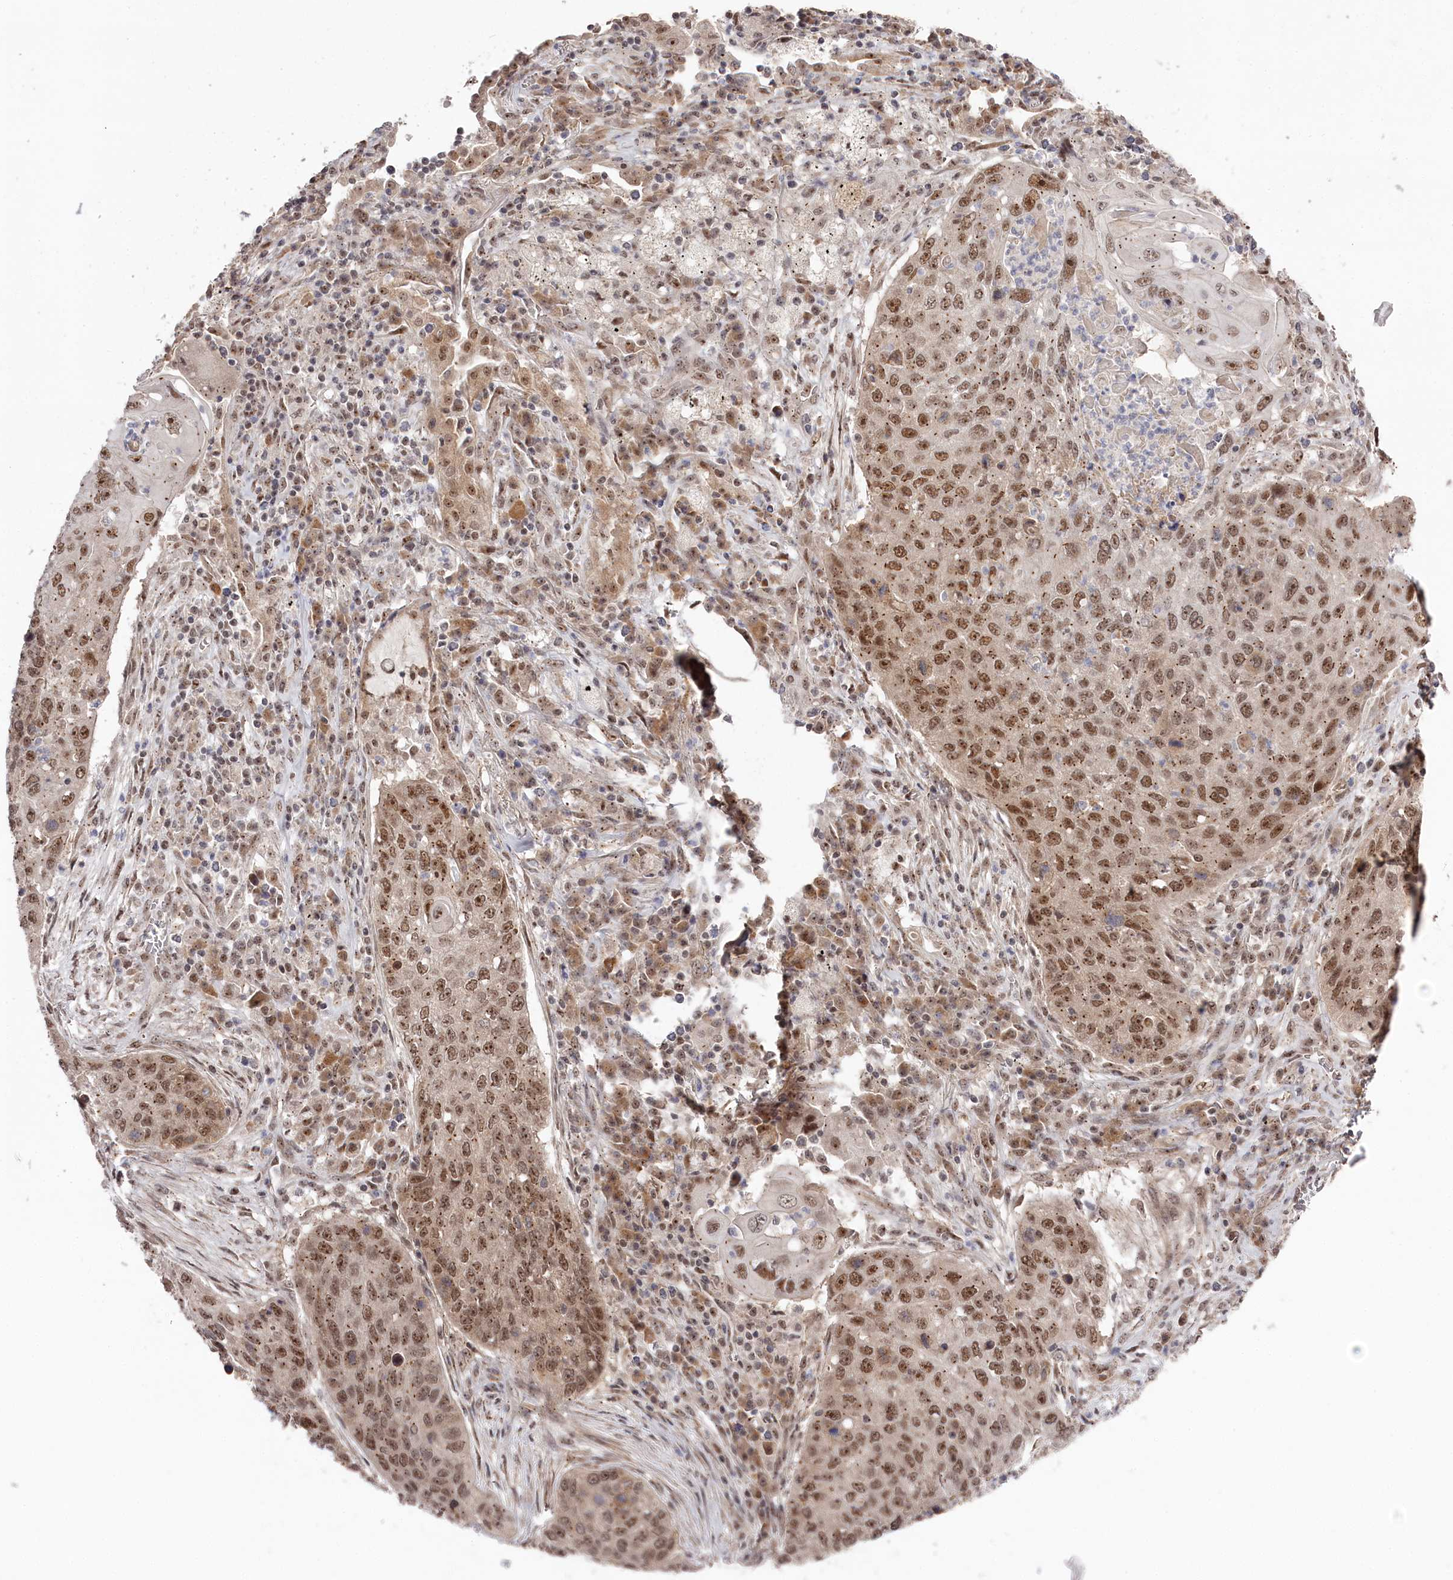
{"staining": {"intensity": "moderate", "quantity": ">75%", "location": "nuclear"}, "tissue": "lung cancer", "cell_type": "Tumor cells", "image_type": "cancer", "snomed": [{"axis": "morphology", "description": "Squamous cell carcinoma, NOS"}, {"axis": "topography", "description": "Lung"}], "caption": "A medium amount of moderate nuclear positivity is identified in about >75% of tumor cells in lung cancer tissue. The staining is performed using DAB (3,3'-diaminobenzidine) brown chromogen to label protein expression. The nuclei are counter-stained blue using hematoxylin.", "gene": "EXOSC1", "patient": {"sex": "female", "age": 63}}